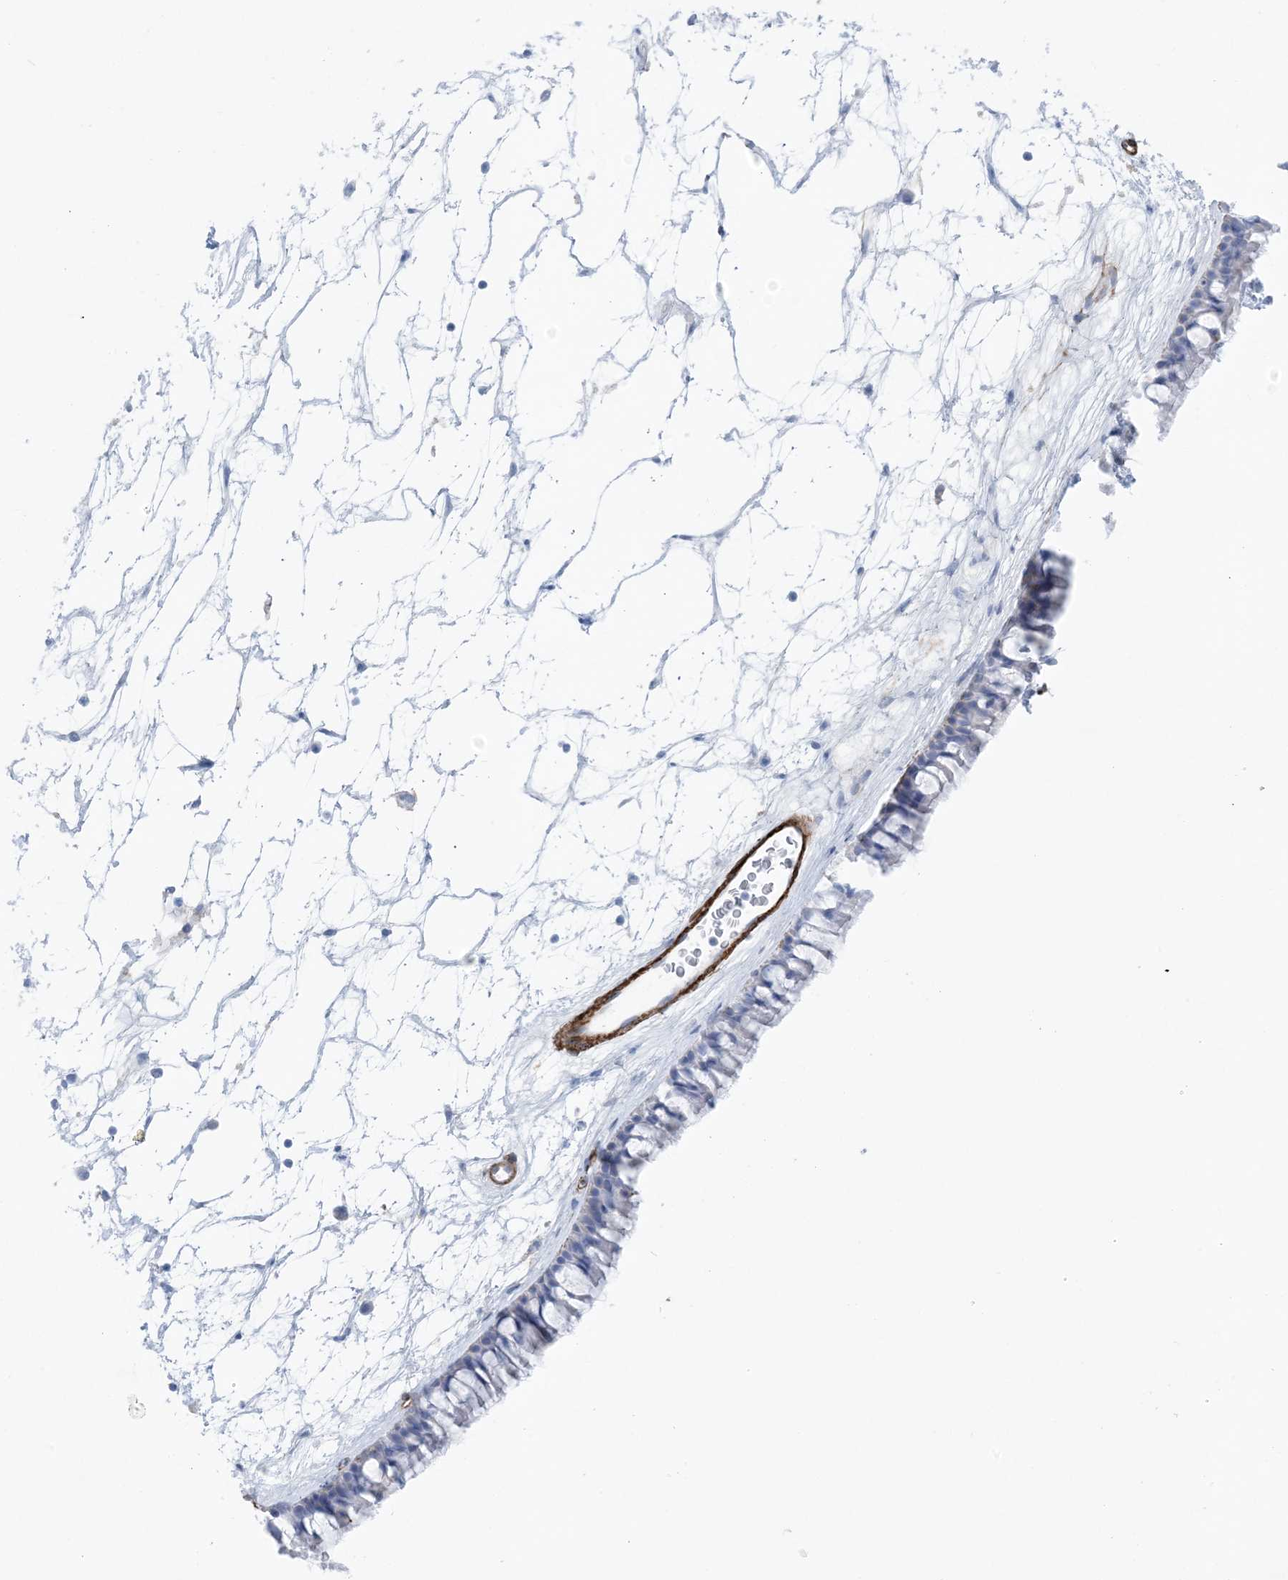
{"staining": {"intensity": "weak", "quantity": "<25%", "location": "cytoplasmic/membranous"}, "tissue": "nasopharynx", "cell_type": "Respiratory epithelial cells", "image_type": "normal", "snomed": [{"axis": "morphology", "description": "Normal tissue, NOS"}, {"axis": "topography", "description": "Nasopharynx"}], "caption": "Protein analysis of unremarkable nasopharynx reveals no significant expression in respiratory epithelial cells.", "gene": "SHANK1", "patient": {"sex": "male", "age": 64}}